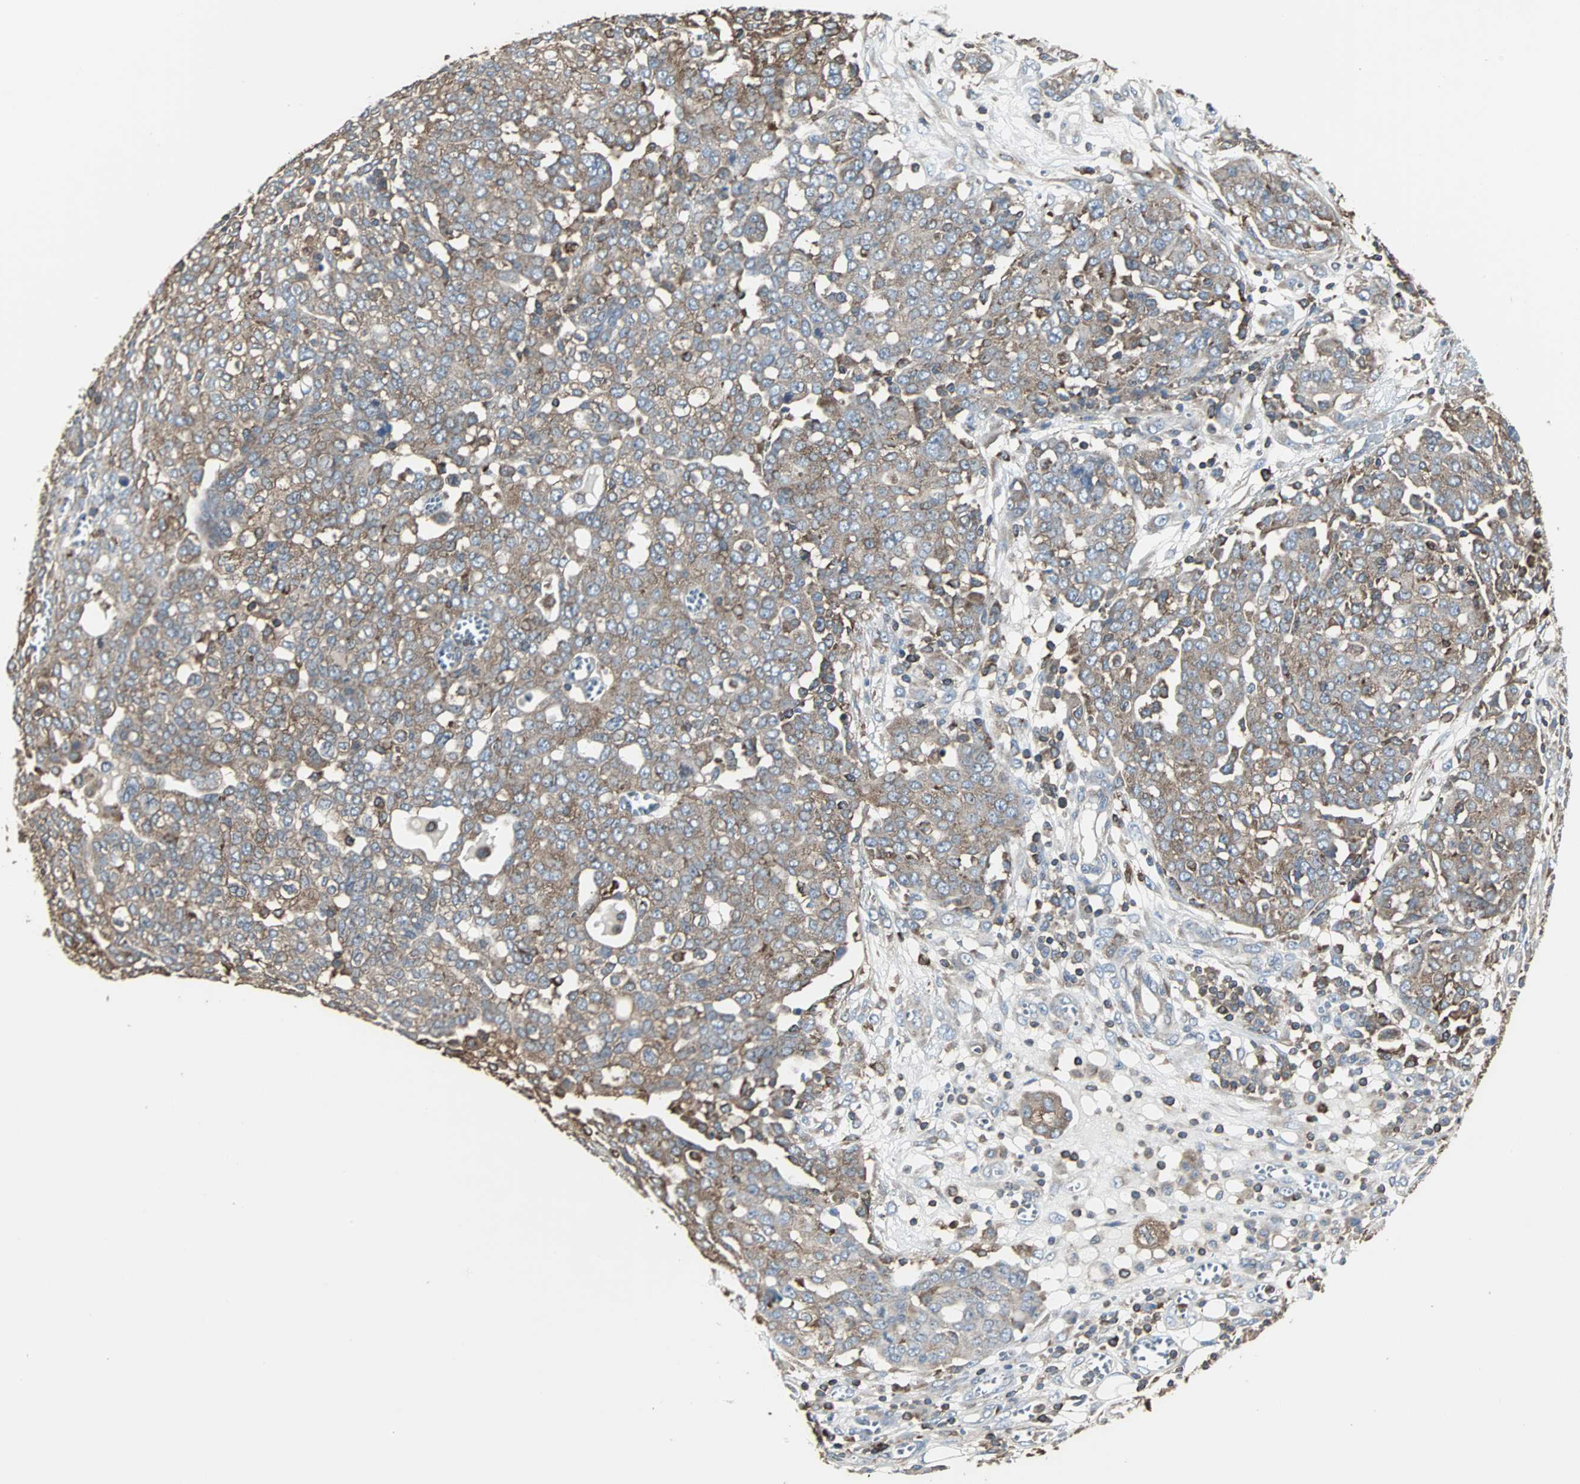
{"staining": {"intensity": "moderate", "quantity": ">75%", "location": "cytoplasmic/membranous"}, "tissue": "ovarian cancer", "cell_type": "Tumor cells", "image_type": "cancer", "snomed": [{"axis": "morphology", "description": "Cystadenocarcinoma, serous, NOS"}, {"axis": "topography", "description": "Soft tissue"}, {"axis": "topography", "description": "Ovary"}], "caption": "The photomicrograph demonstrates a brown stain indicating the presence of a protein in the cytoplasmic/membranous of tumor cells in ovarian cancer (serous cystadenocarcinoma). (Brightfield microscopy of DAB IHC at high magnification).", "gene": "LRRFIP1", "patient": {"sex": "female", "age": 57}}